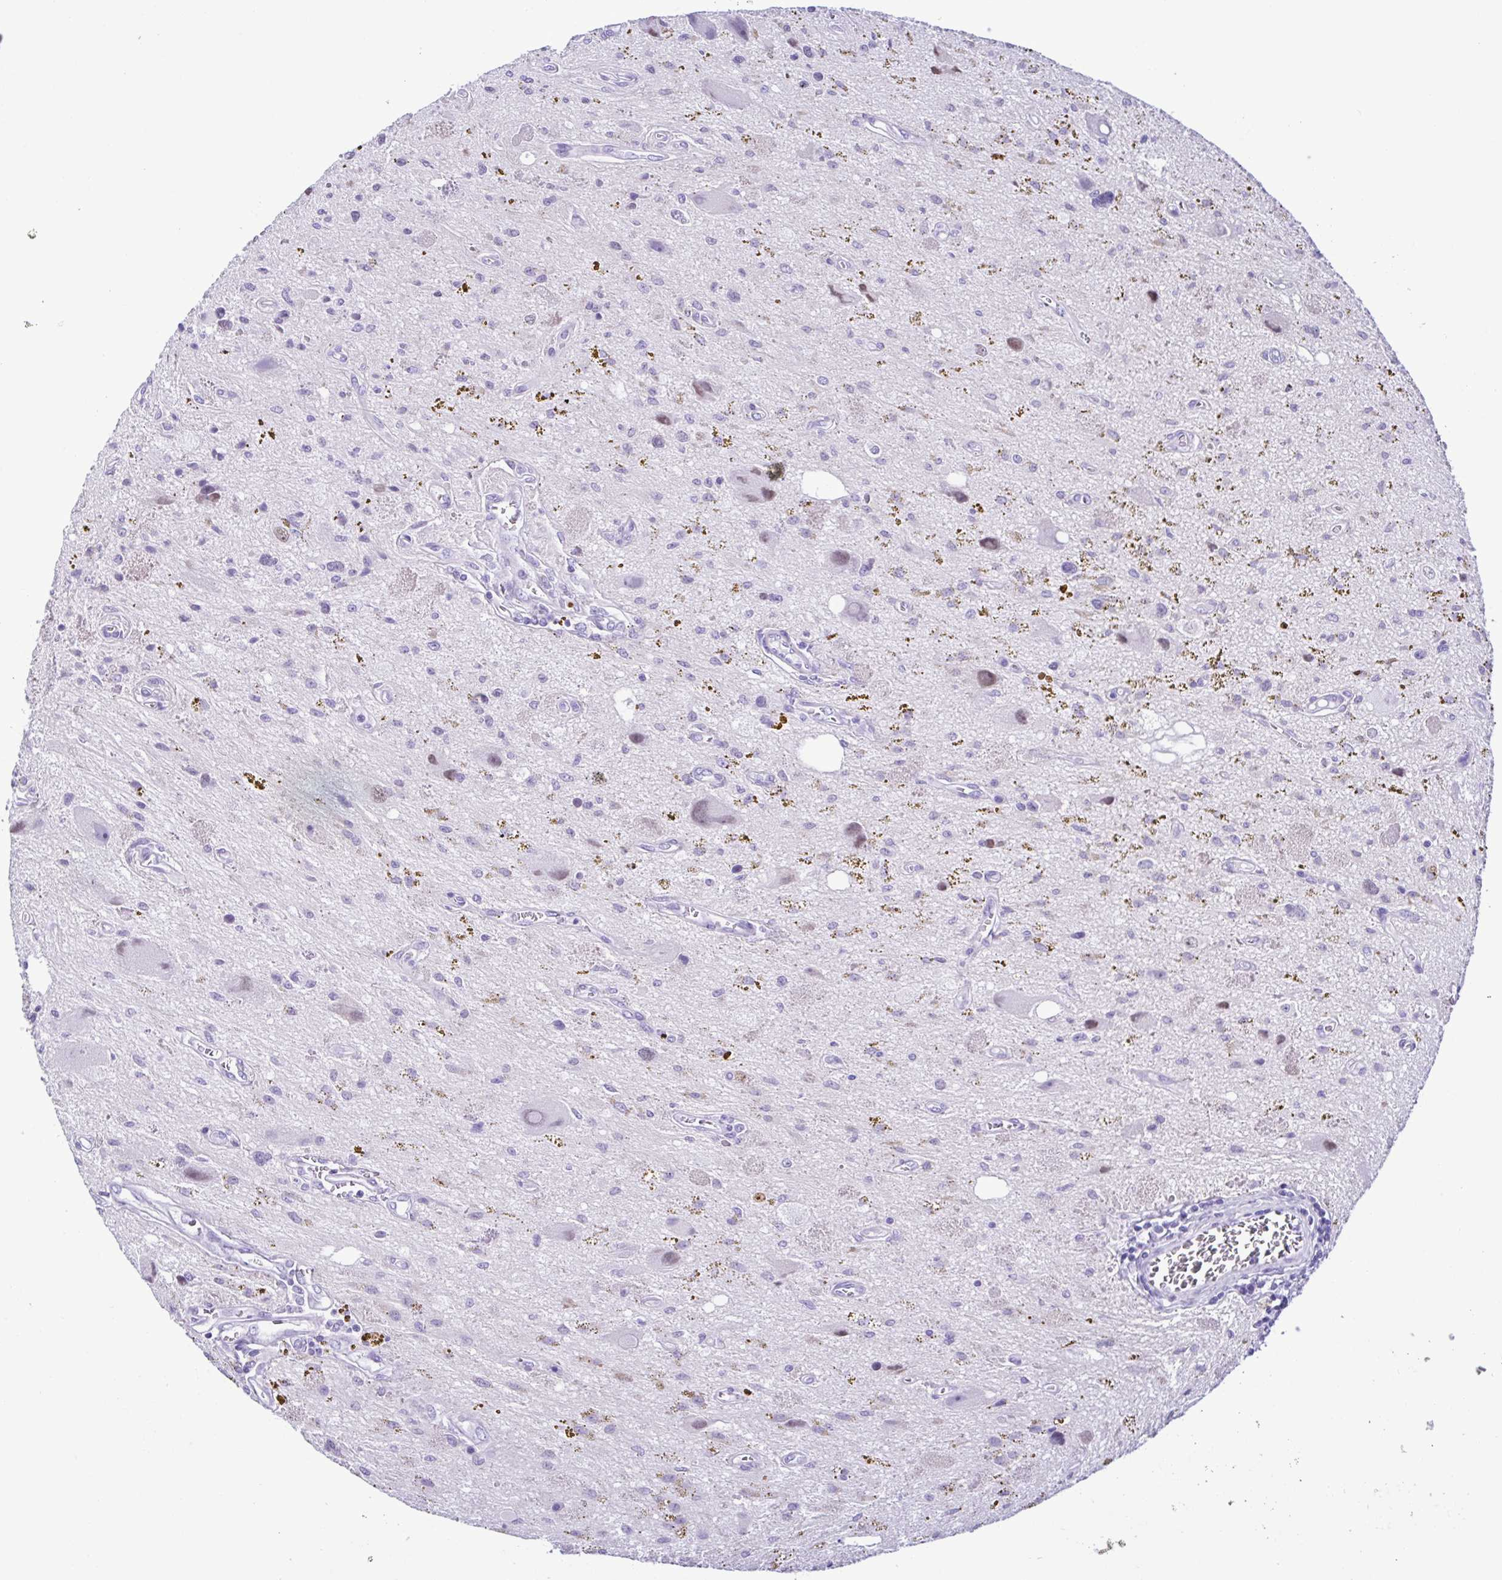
{"staining": {"intensity": "negative", "quantity": "none", "location": "none"}, "tissue": "glioma", "cell_type": "Tumor cells", "image_type": "cancer", "snomed": [{"axis": "morphology", "description": "Glioma, malignant, Low grade"}, {"axis": "topography", "description": "Cerebellum"}], "caption": "Immunohistochemistry (IHC) image of glioma stained for a protein (brown), which demonstrates no positivity in tumor cells.", "gene": "SPATA16", "patient": {"sex": "female", "age": 14}}